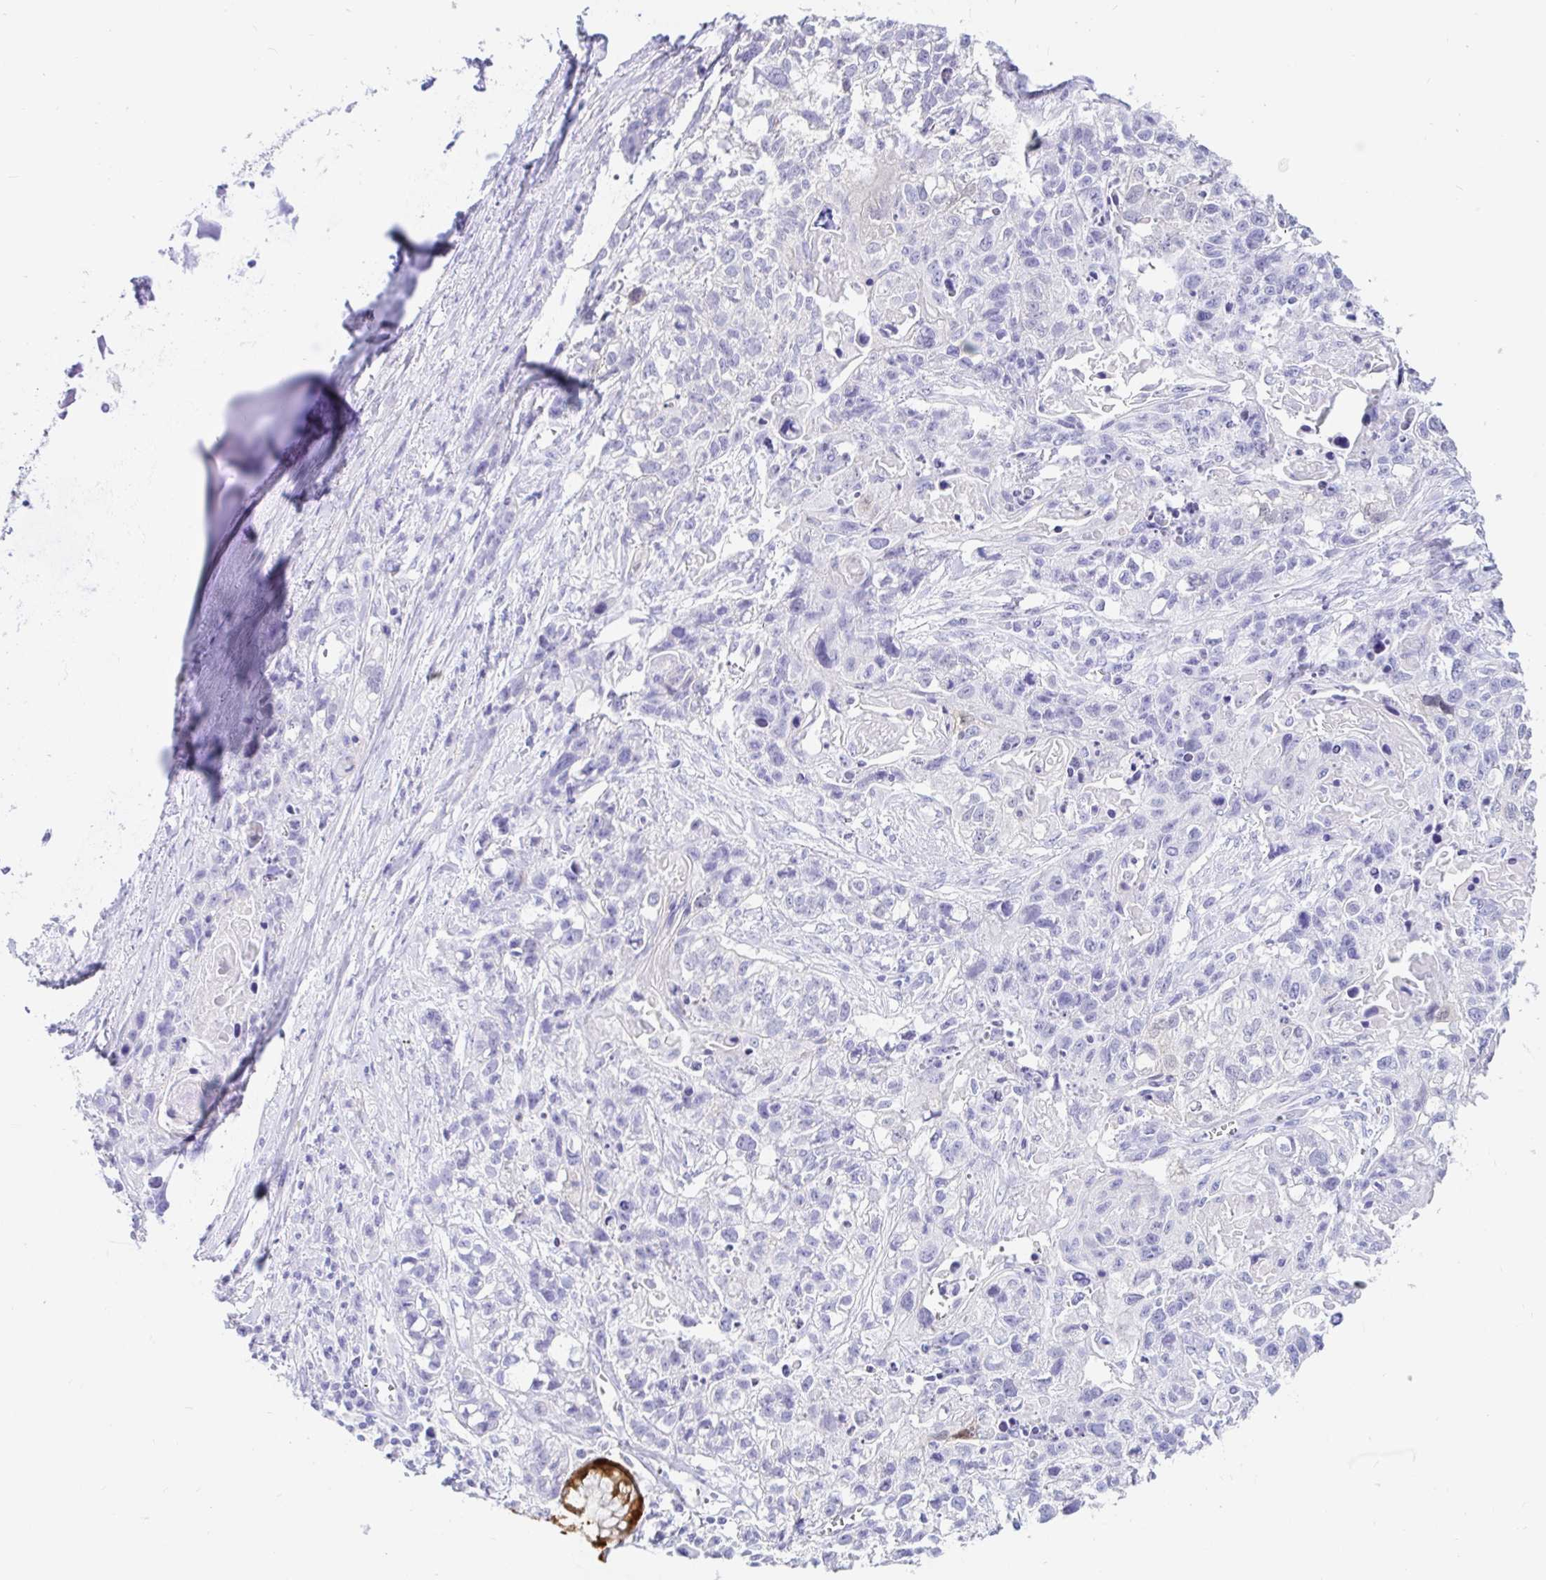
{"staining": {"intensity": "negative", "quantity": "none", "location": "none"}, "tissue": "lung cancer", "cell_type": "Tumor cells", "image_type": "cancer", "snomed": [{"axis": "morphology", "description": "Squamous cell carcinoma, NOS"}, {"axis": "topography", "description": "Lung"}], "caption": "Image shows no significant protein expression in tumor cells of squamous cell carcinoma (lung). (Stains: DAB (3,3'-diaminobenzidine) immunohistochemistry with hematoxylin counter stain, Microscopy: brightfield microscopy at high magnification).", "gene": "PPP1R1B", "patient": {"sex": "male", "age": 74}}